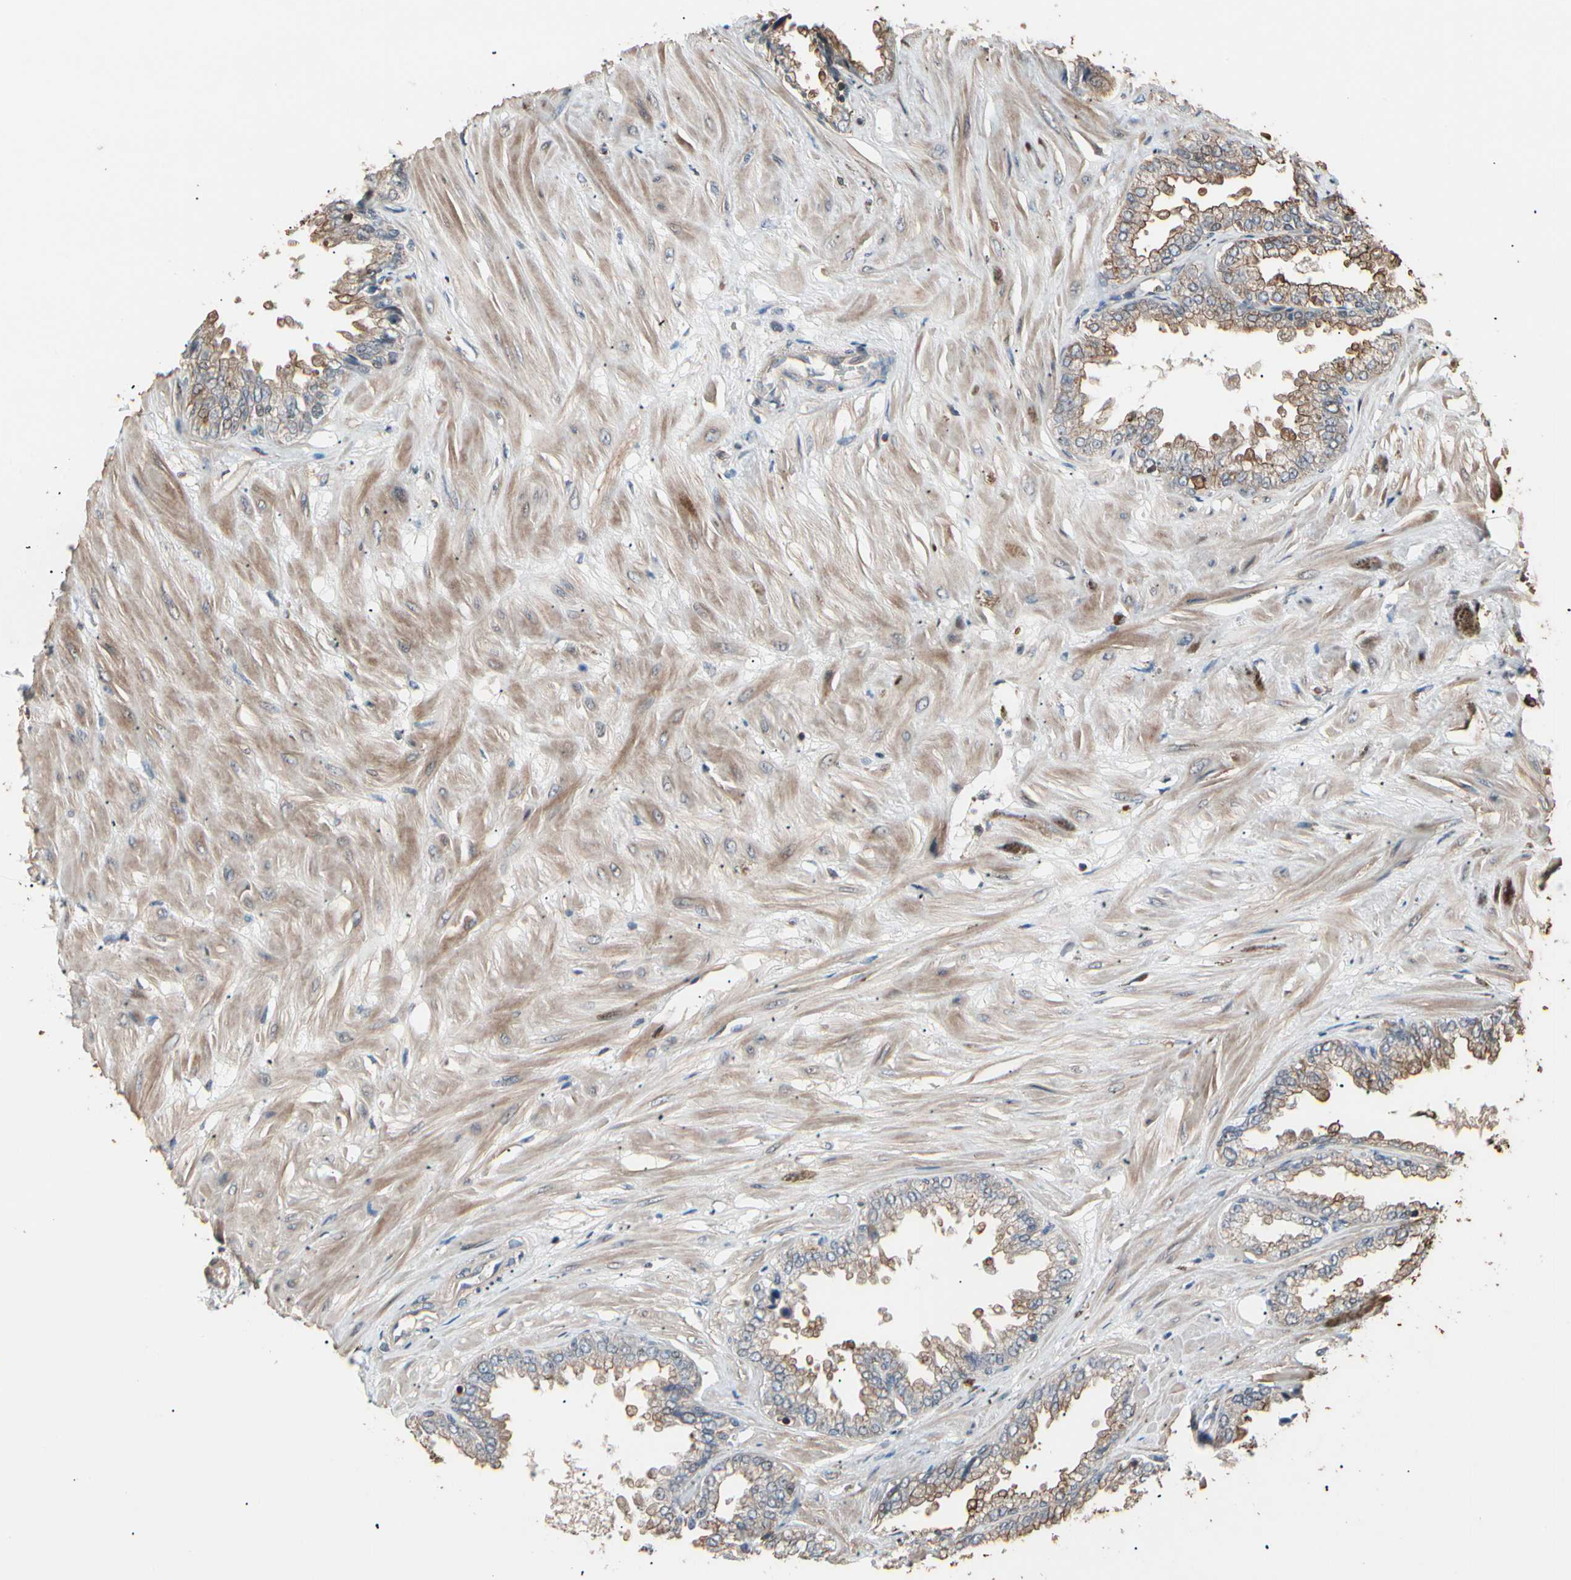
{"staining": {"intensity": "moderate", "quantity": ">75%", "location": "cytoplasmic/membranous"}, "tissue": "seminal vesicle", "cell_type": "Glandular cells", "image_type": "normal", "snomed": [{"axis": "morphology", "description": "Normal tissue, NOS"}, {"axis": "topography", "description": "Seminal veicle"}], "caption": "Protein analysis of unremarkable seminal vesicle displays moderate cytoplasmic/membranous positivity in approximately >75% of glandular cells. The staining was performed using DAB (3,3'-diaminobenzidine) to visualize the protein expression in brown, while the nuclei were stained in blue with hematoxylin (Magnification: 20x).", "gene": "MAPK13", "patient": {"sex": "male", "age": 46}}